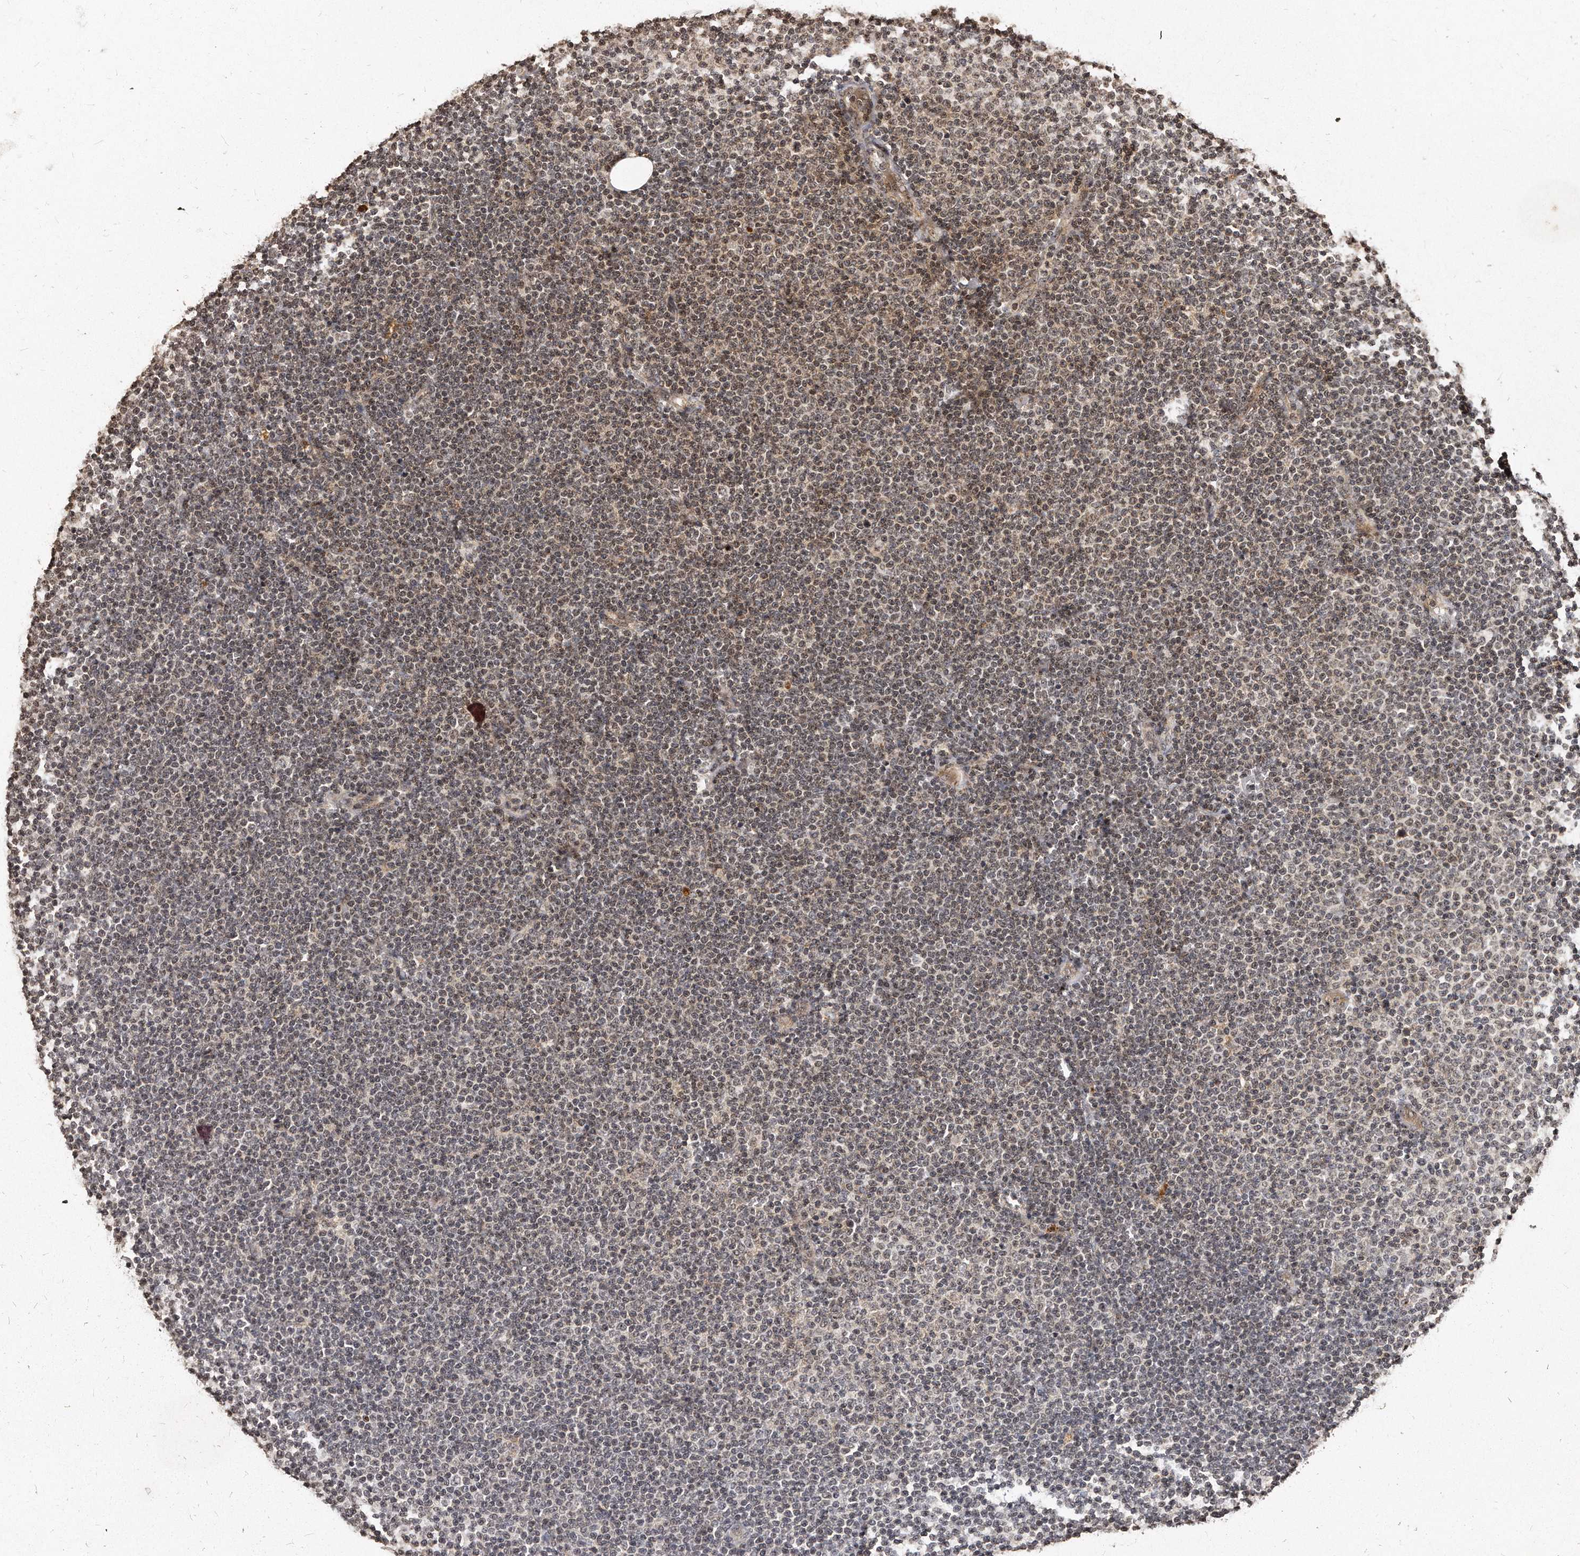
{"staining": {"intensity": "weak", "quantity": ">75%", "location": "cytoplasmic/membranous,nuclear"}, "tissue": "lymphoma", "cell_type": "Tumor cells", "image_type": "cancer", "snomed": [{"axis": "morphology", "description": "Malignant lymphoma, non-Hodgkin's type, Low grade"}, {"axis": "topography", "description": "Lymph node"}], "caption": "This is a micrograph of IHC staining of low-grade malignant lymphoma, non-Hodgkin's type, which shows weak staining in the cytoplasmic/membranous and nuclear of tumor cells.", "gene": "TSHR", "patient": {"sex": "female", "age": 53}}